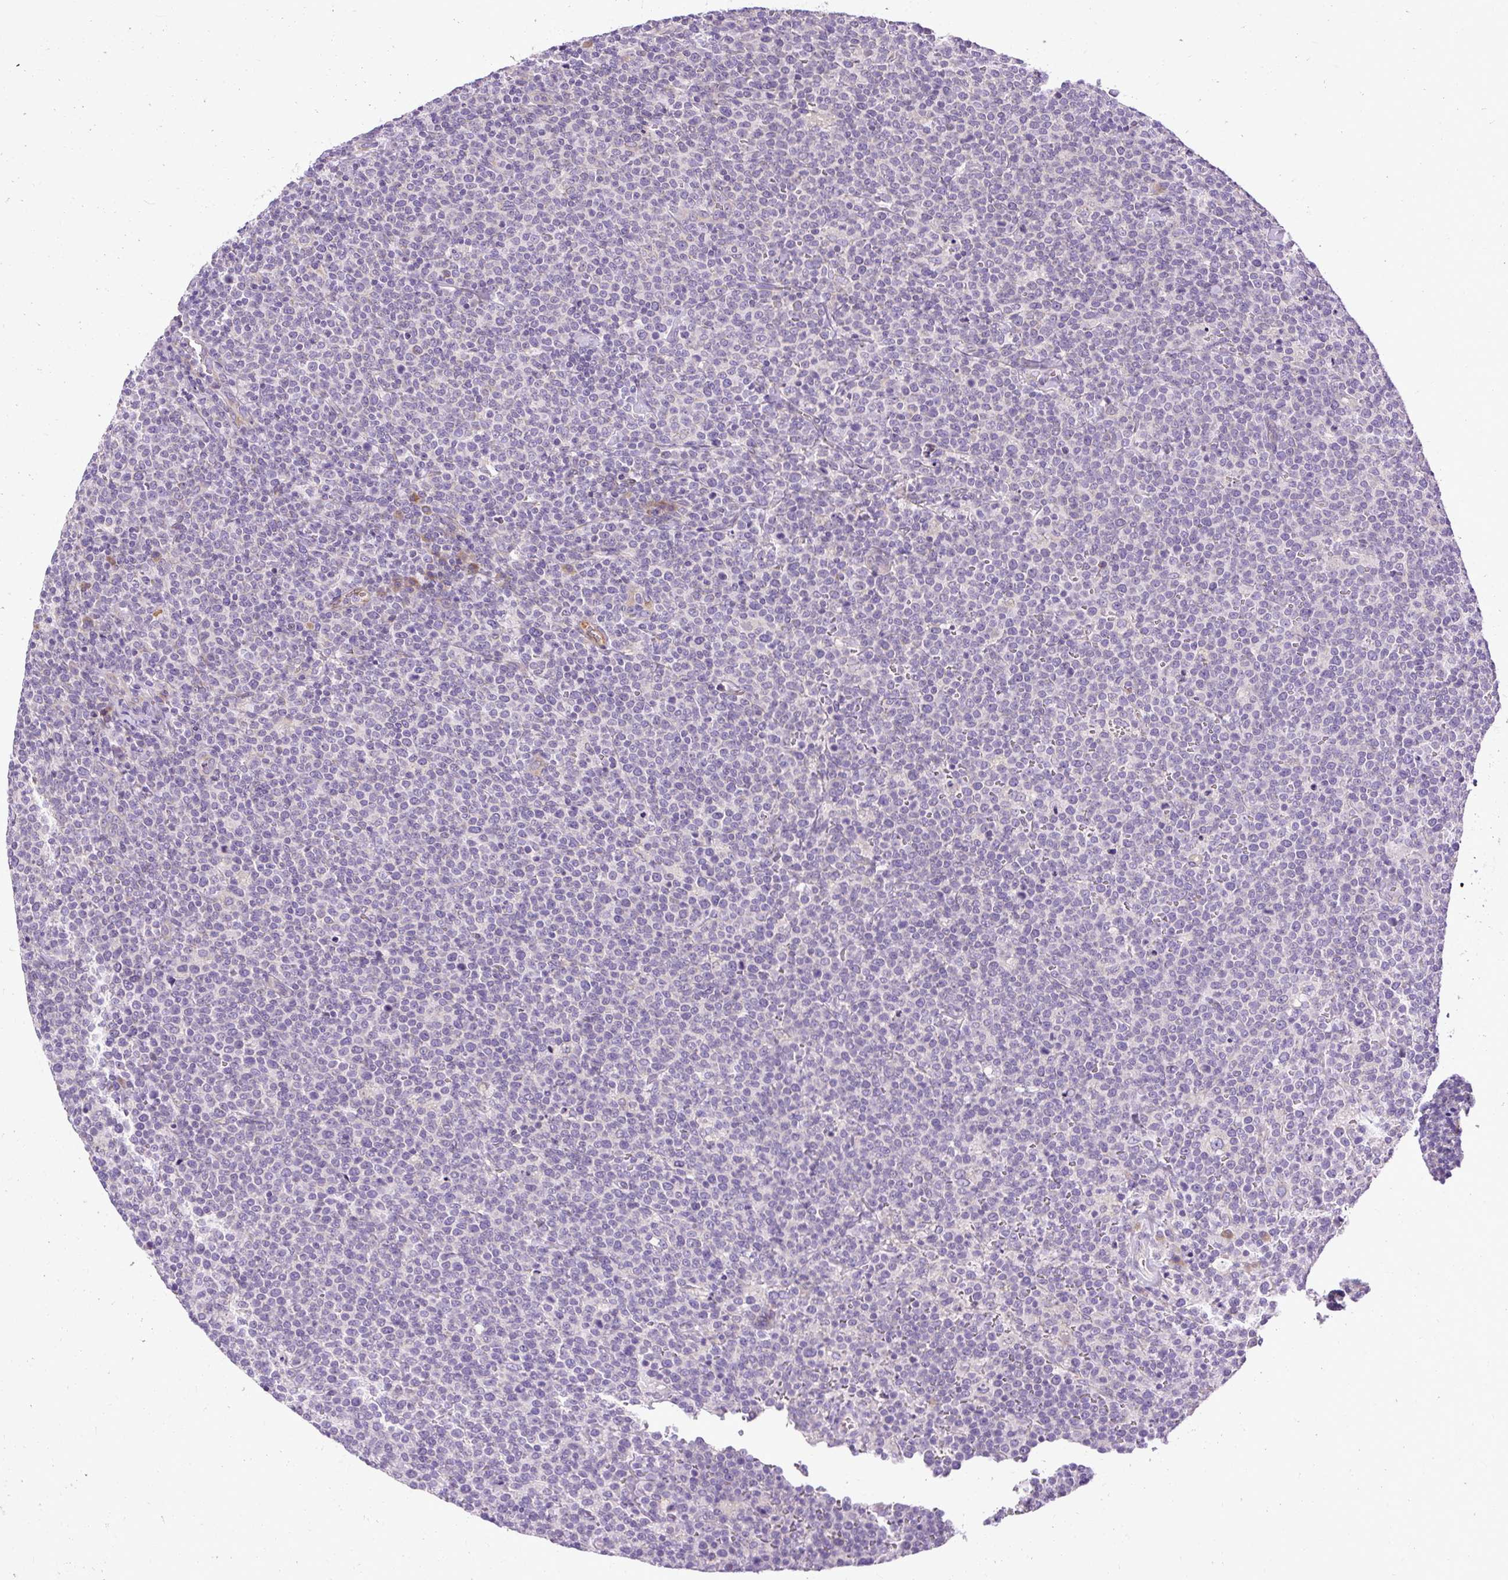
{"staining": {"intensity": "negative", "quantity": "none", "location": "none"}, "tissue": "lymphoma", "cell_type": "Tumor cells", "image_type": "cancer", "snomed": [{"axis": "morphology", "description": "Malignant lymphoma, non-Hodgkin's type, High grade"}, {"axis": "topography", "description": "Lymph node"}], "caption": "Lymphoma was stained to show a protein in brown. There is no significant staining in tumor cells.", "gene": "FAM149A", "patient": {"sex": "male", "age": 61}}